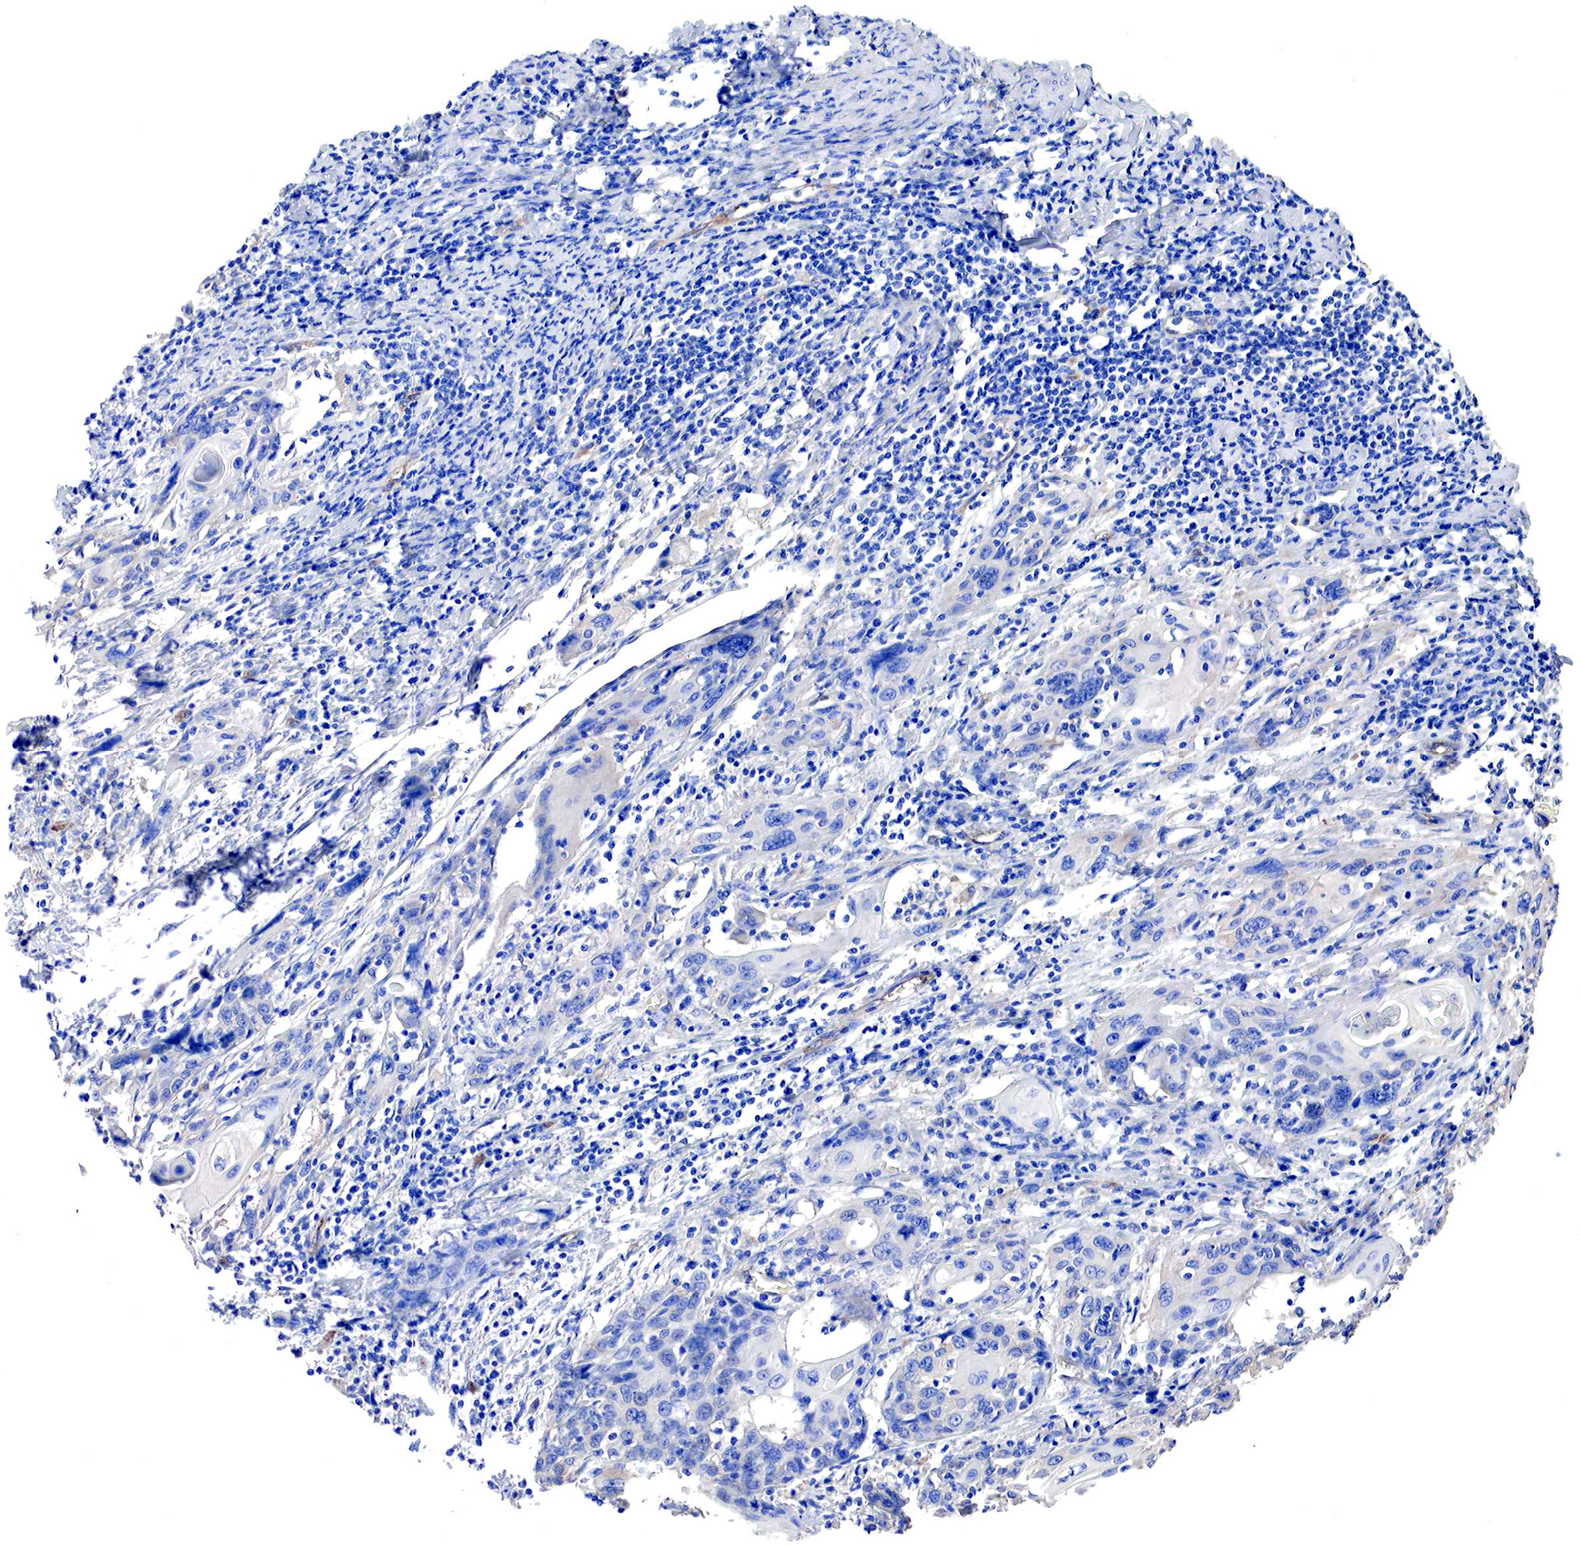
{"staining": {"intensity": "negative", "quantity": "none", "location": "none"}, "tissue": "cervical cancer", "cell_type": "Tumor cells", "image_type": "cancer", "snomed": [{"axis": "morphology", "description": "Squamous cell carcinoma, NOS"}, {"axis": "topography", "description": "Cervix"}], "caption": "Protein analysis of cervical squamous cell carcinoma exhibits no significant positivity in tumor cells.", "gene": "RDX", "patient": {"sex": "female", "age": 54}}